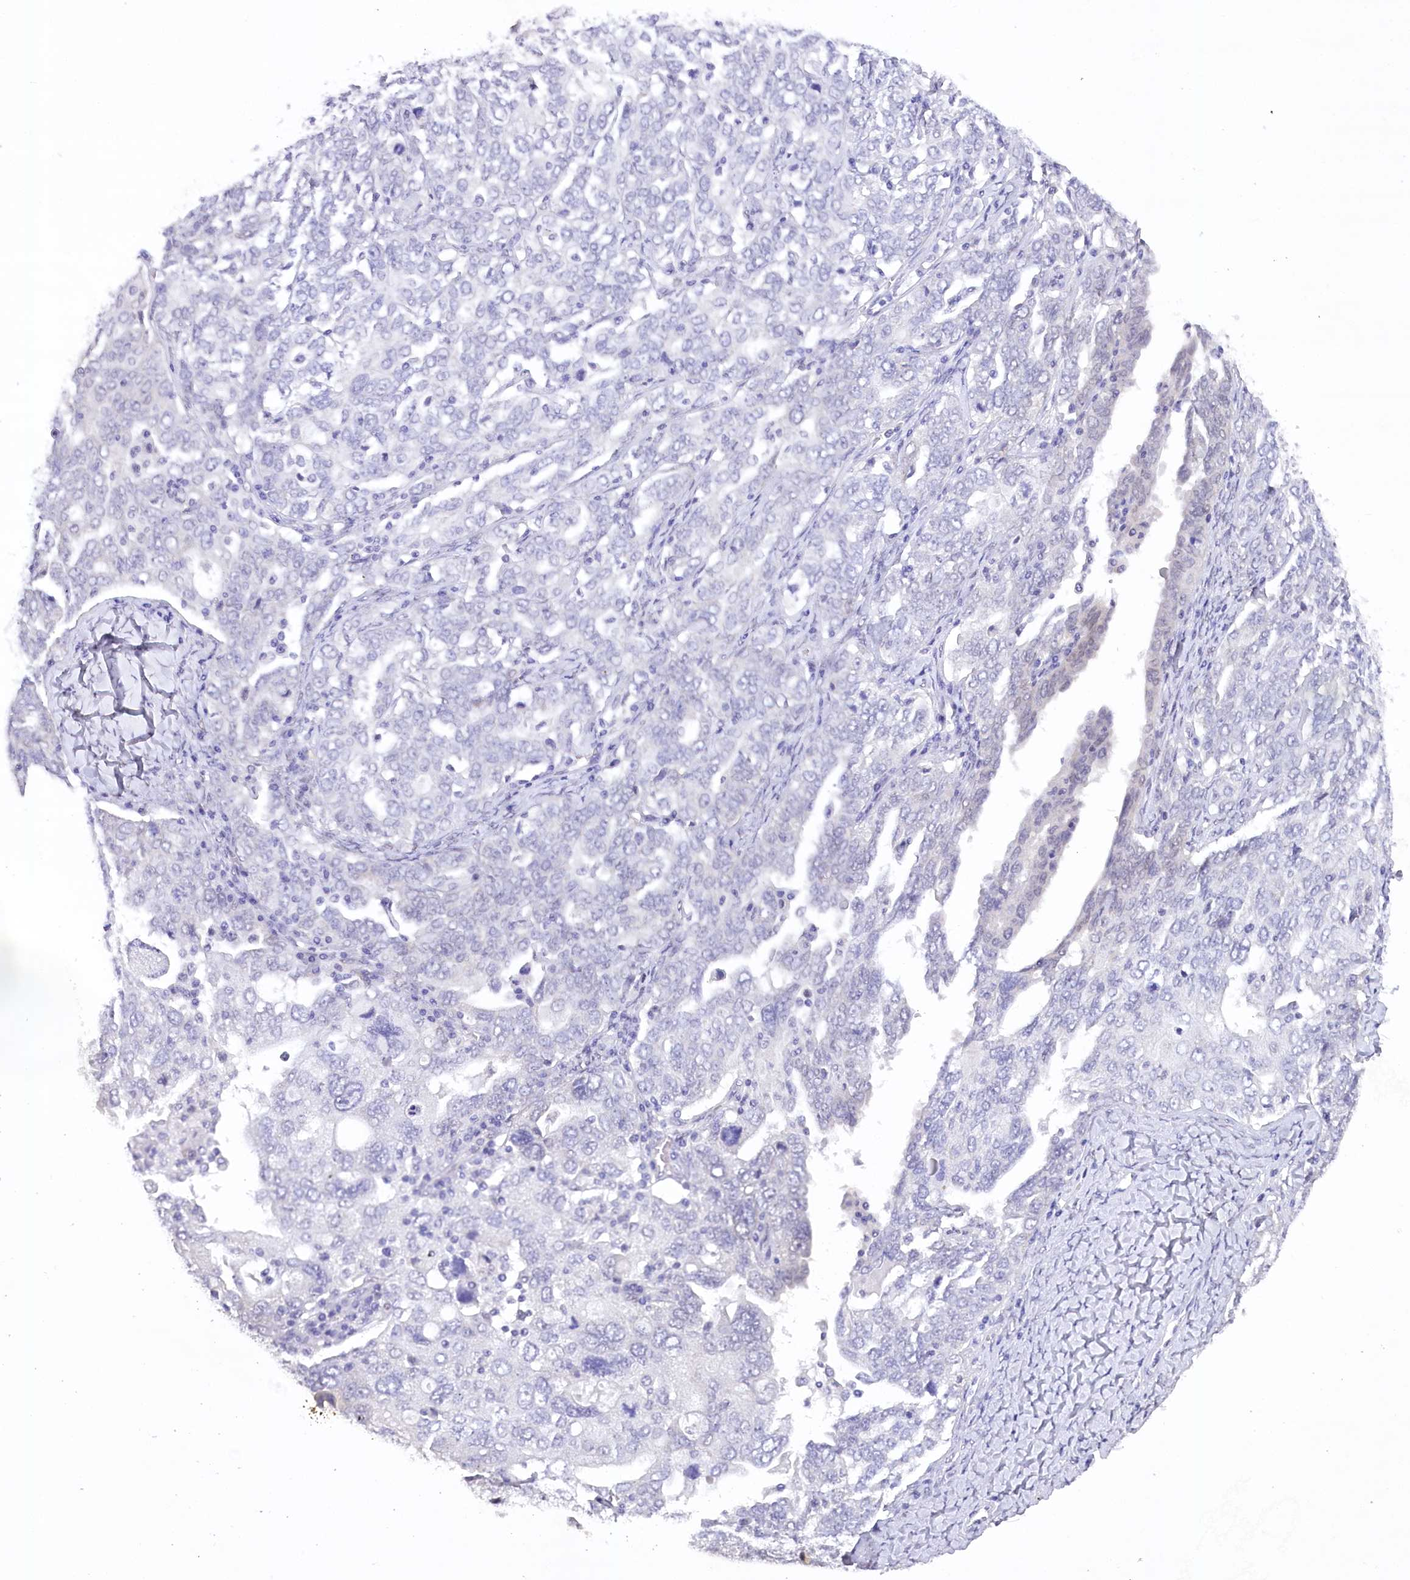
{"staining": {"intensity": "negative", "quantity": "none", "location": "none"}, "tissue": "ovarian cancer", "cell_type": "Tumor cells", "image_type": "cancer", "snomed": [{"axis": "morphology", "description": "Carcinoma, endometroid"}, {"axis": "topography", "description": "Ovary"}], "caption": "Ovarian endometroid carcinoma stained for a protein using immunohistochemistry demonstrates no positivity tumor cells.", "gene": "HNRNPA0", "patient": {"sex": "female", "age": 62}}